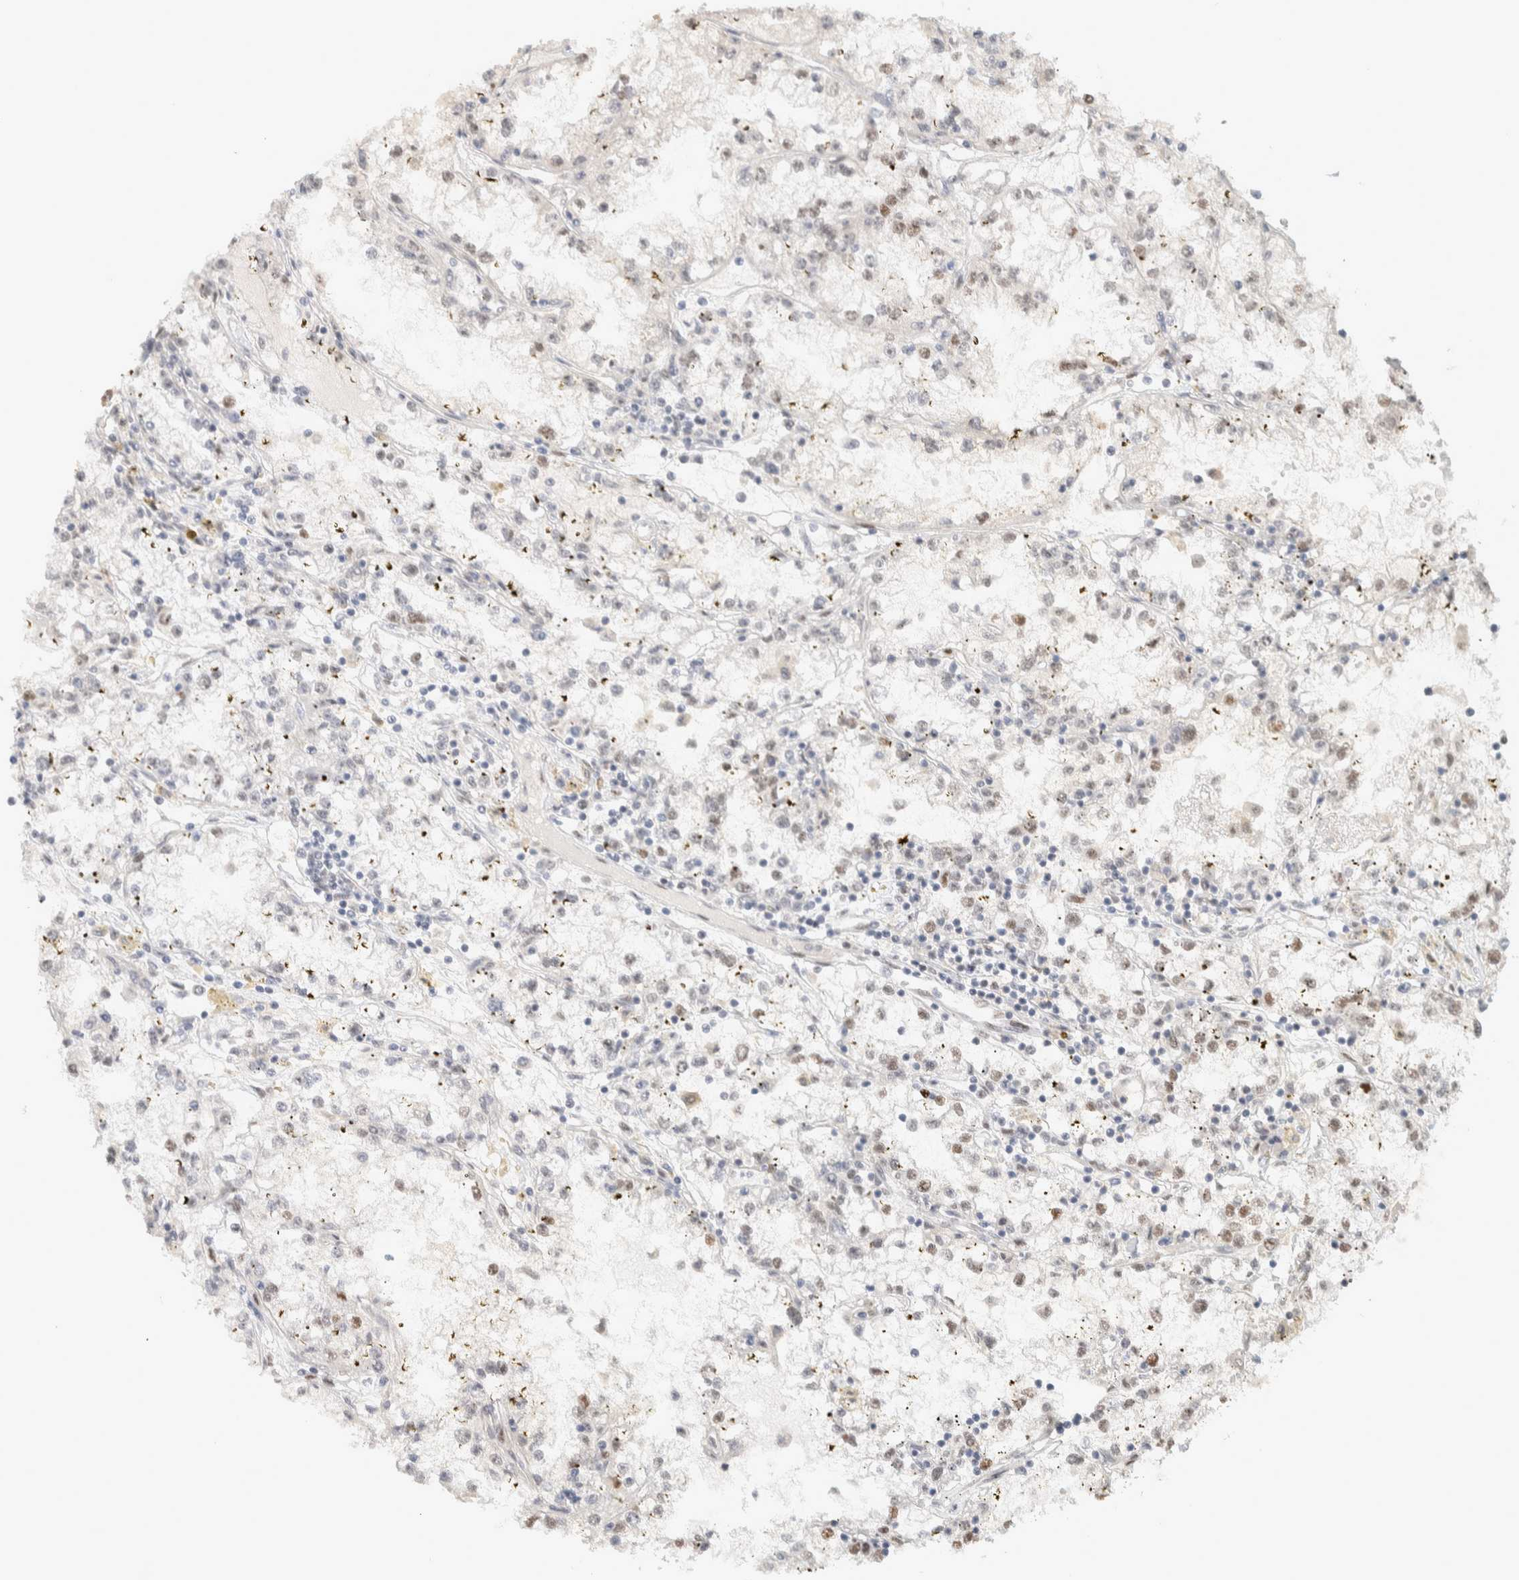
{"staining": {"intensity": "moderate", "quantity": "<25%", "location": "nuclear"}, "tissue": "renal cancer", "cell_type": "Tumor cells", "image_type": "cancer", "snomed": [{"axis": "morphology", "description": "Adenocarcinoma, NOS"}, {"axis": "topography", "description": "Kidney"}], "caption": "Immunohistochemical staining of human renal cancer (adenocarcinoma) shows low levels of moderate nuclear protein expression in approximately <25% of tumor cells. (DAB IHC with brightfield microscopy, high magnification).", "gene": "PUS7", "patient": {"sex": "male", "age": 56}}